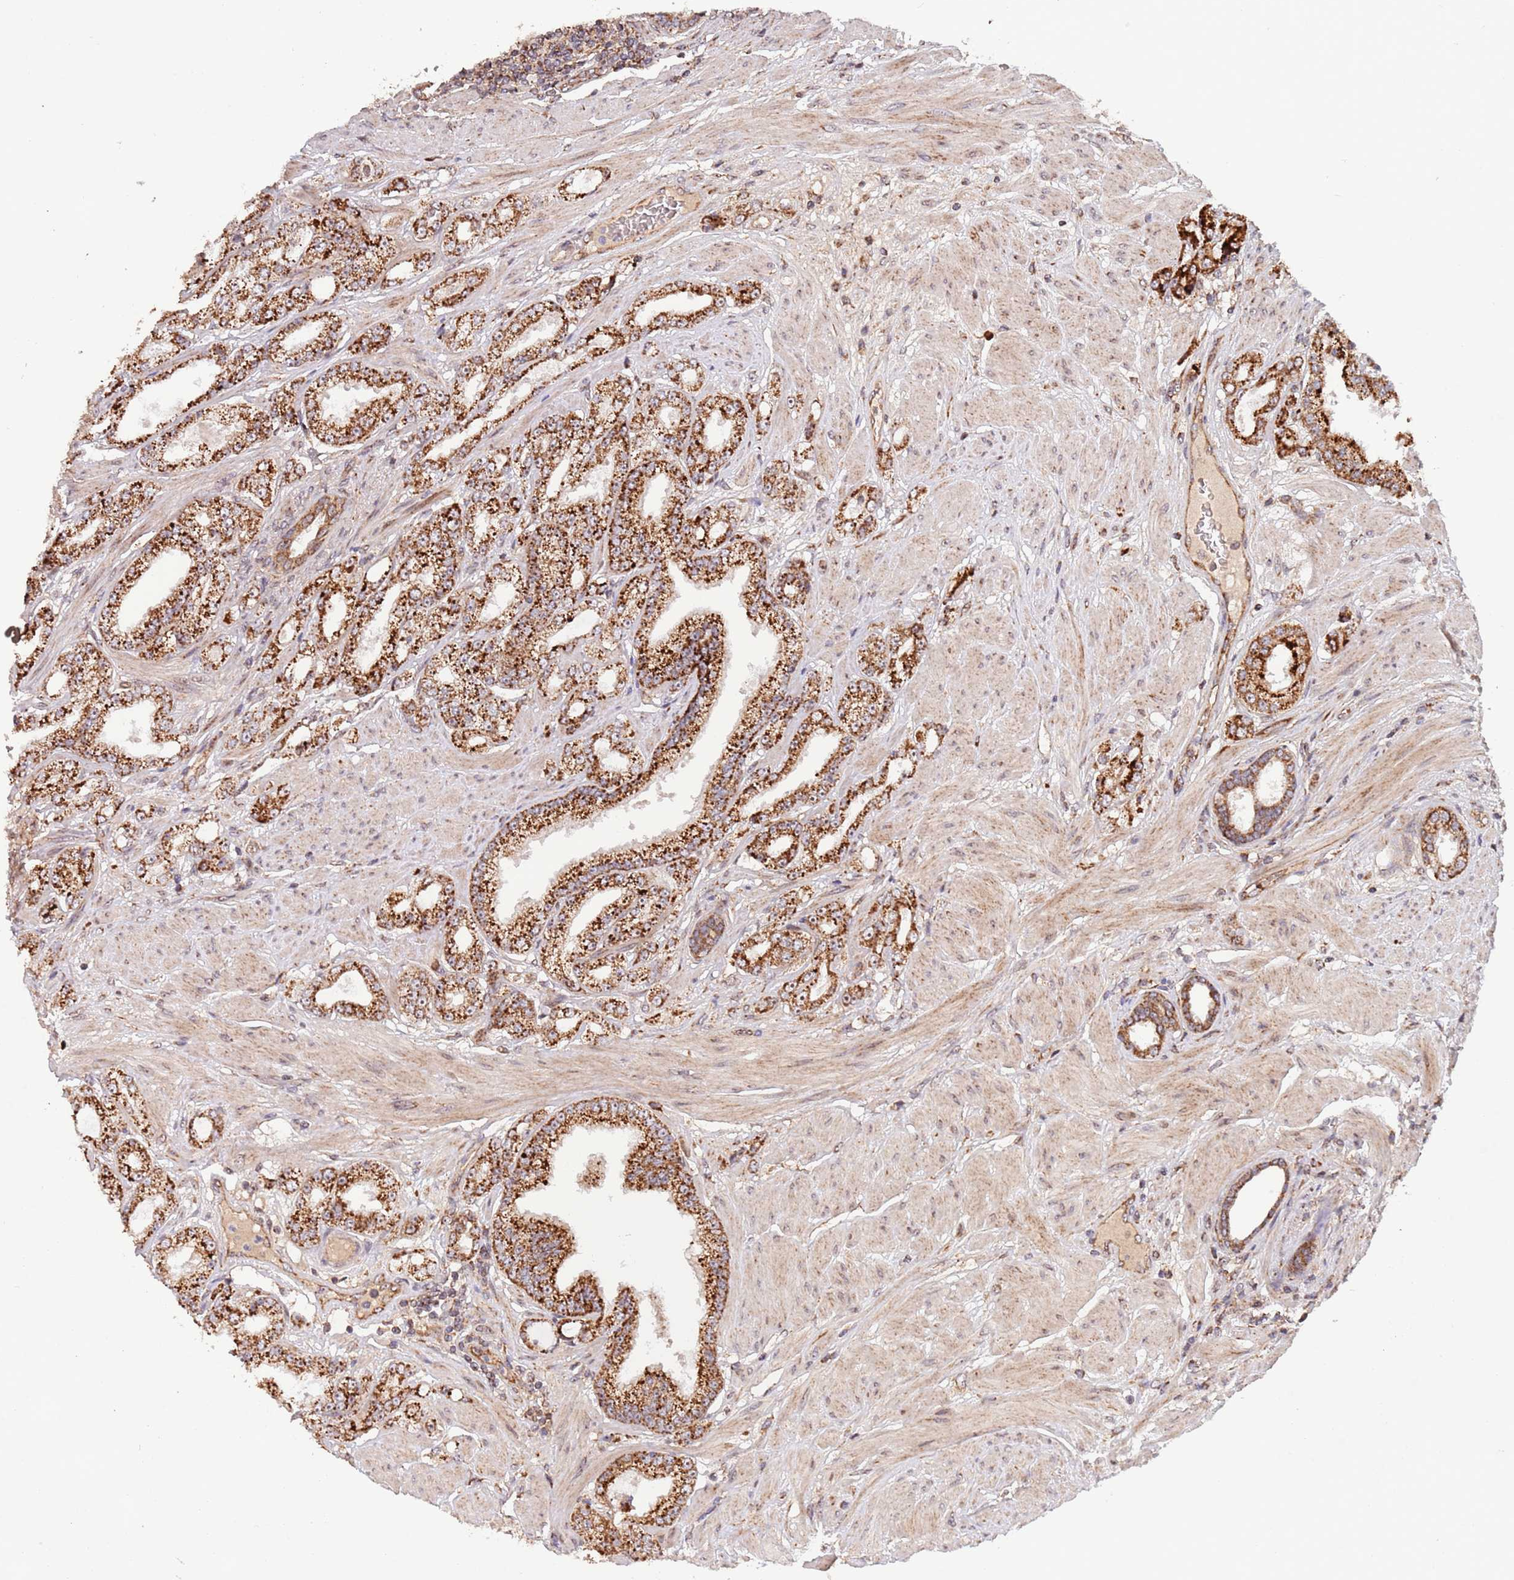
{"staining": {"intensity": "strong", "quantity": ">75%", "location": "cytoplasmic/membranous"}, "tissue": "prostate cancer", "cell_type": "Tumor cells", "image_type": "cancer", "snomed": [{"axis": "morphology", "description": "Adenocarcinoma, High grade"}, {"axis": "topography", "description": "Prostate"}], "caption": "This image shows prostate cancer (high-grade adenocarcinoma) stained with IHC to label a protein in brown. The cytoplasmic/membranous of tumor cells show strong positivity for the protein. Nuclei are counter-stained blue.", "gene": "DCHS1", "patient": {"sex": "male", "age": 68}}